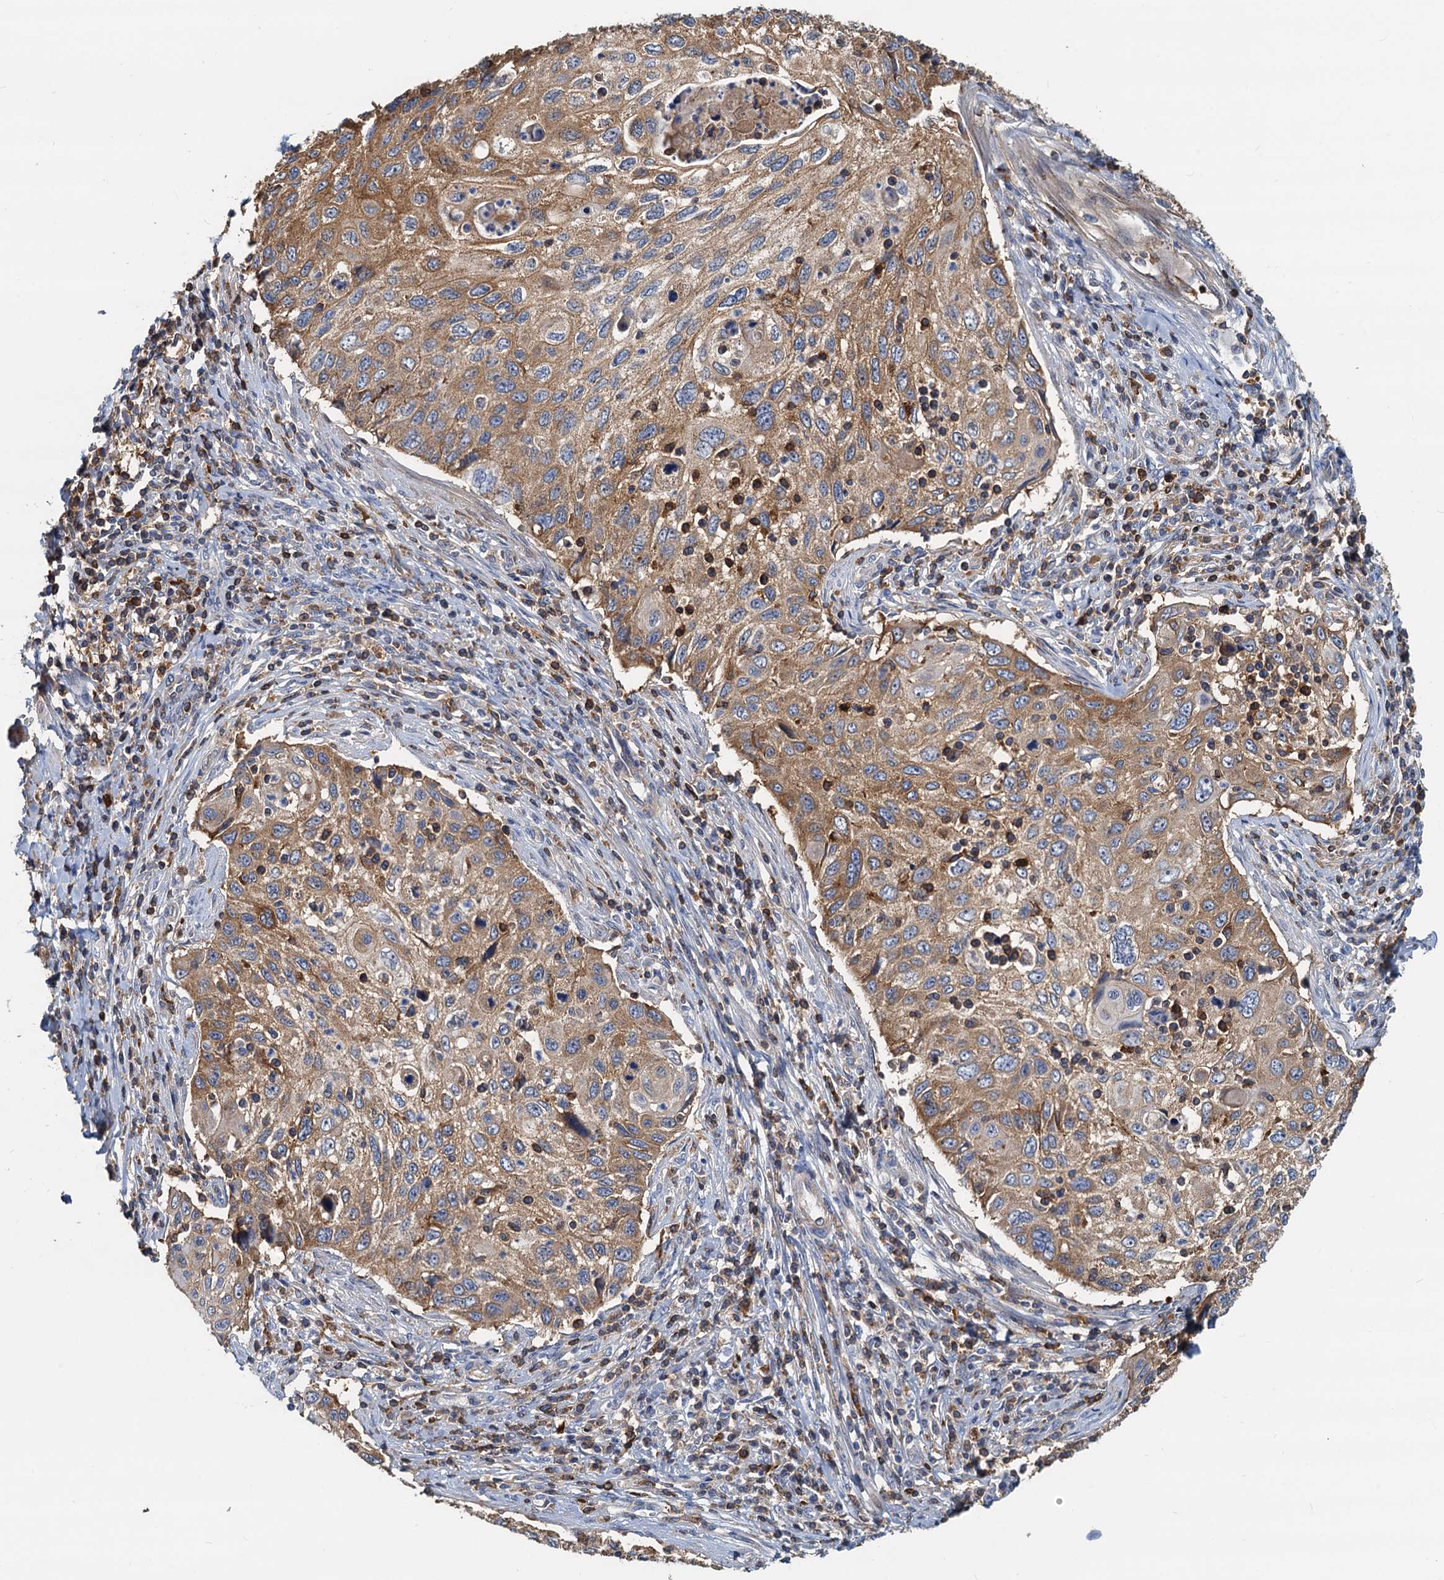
{"staining": {"intensity": "moderate", "quantity": ">75%", "location": "cytoplasmic/membranous"}, "tissue": "cervical cancer", "cell_type": "Tumor cells", "image_type": "cancer", "snomed": [{"axis": "morphology", "description": "Squamous cell carcinoma, NOS"}, {"axis": "topography", "description": "Cervix"}], "caption": "Brown immunohistochemical staining in cervical cancer (squamous cell carcinoma) shows moderate cytoplasmic/membranous positivity in approximately >75% of tumor cells.", "gene": "LNX2", "patient": {"sex": "female", "age": 70}}